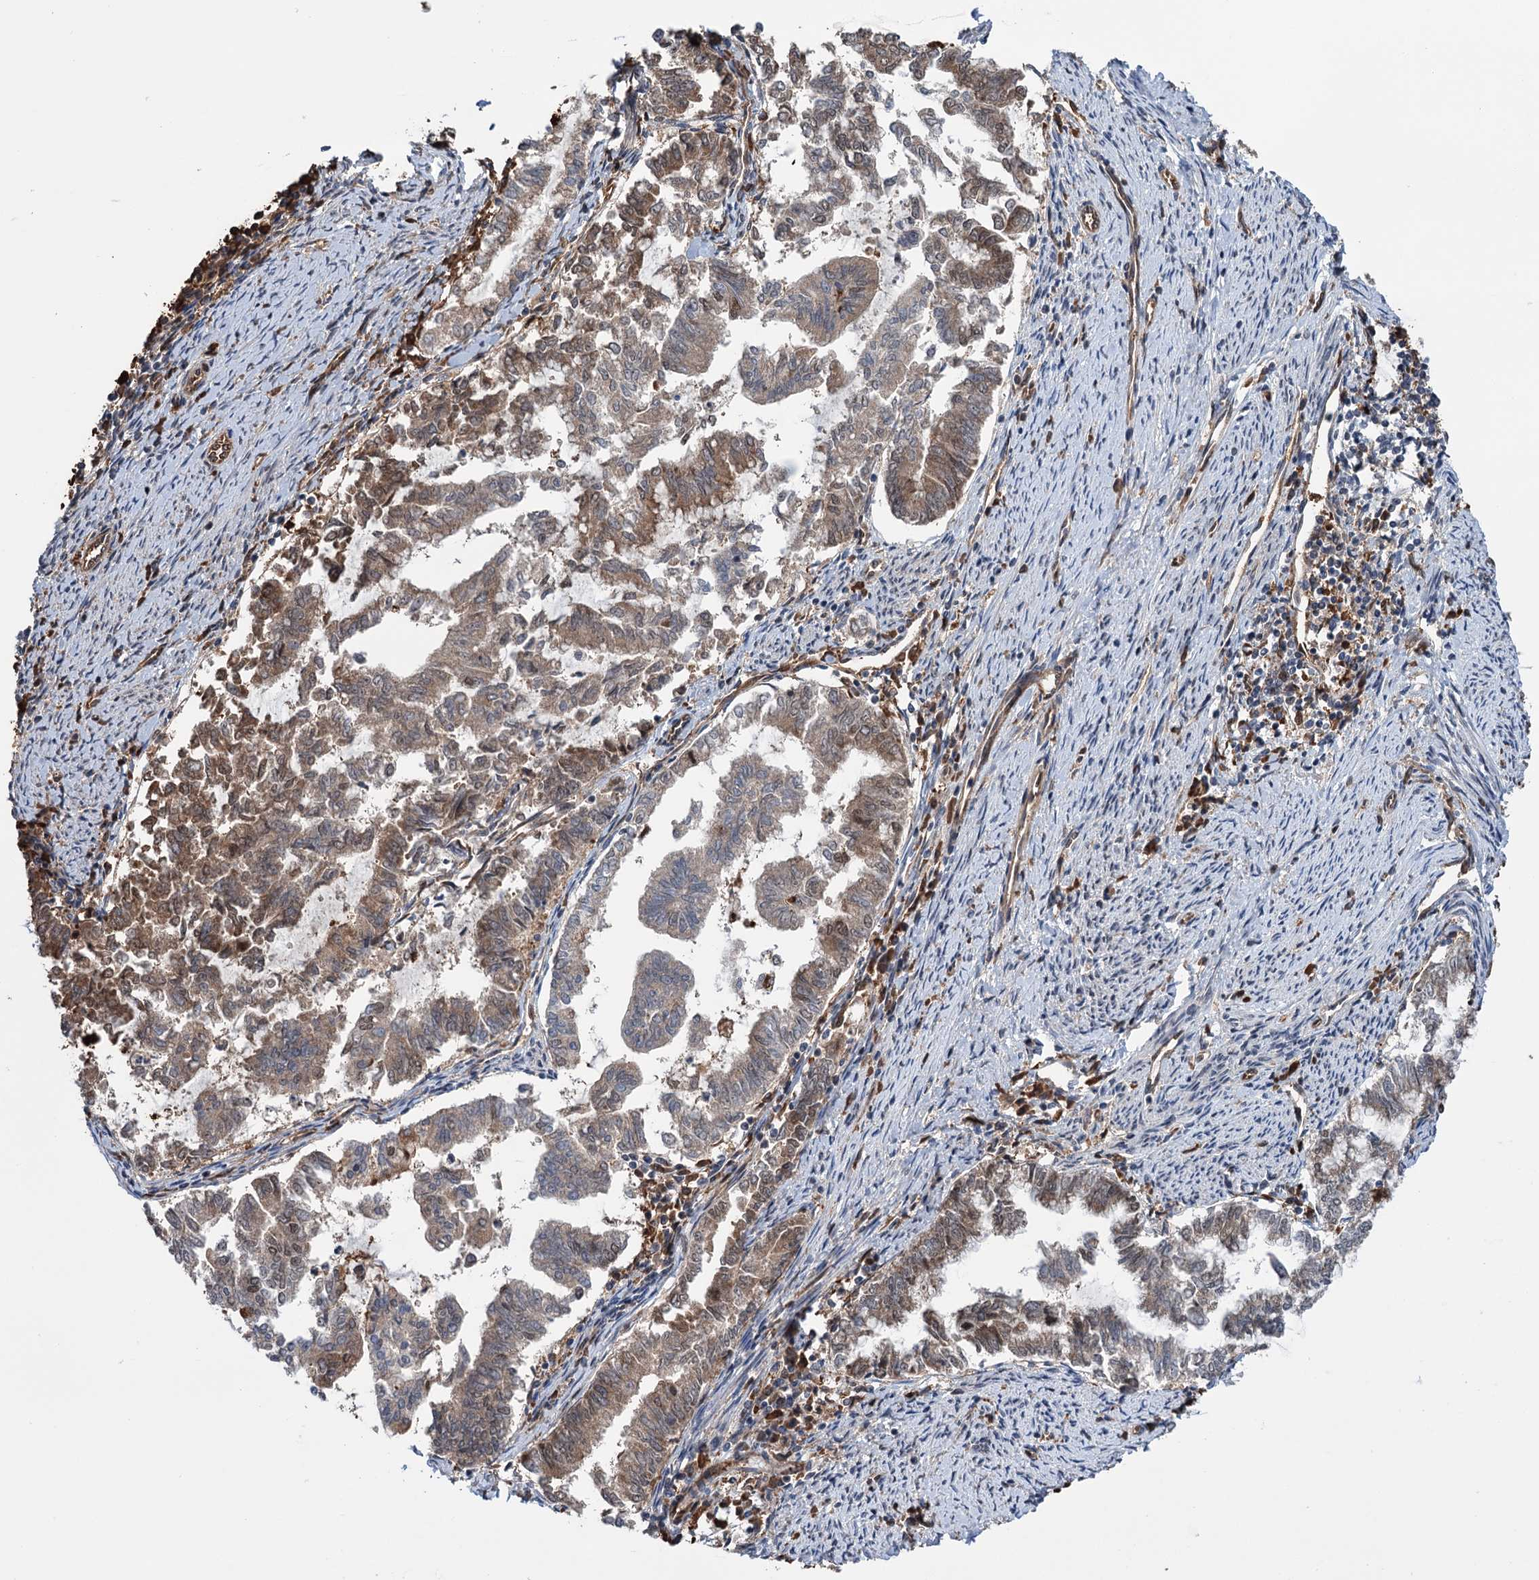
{"staining": {"intensity": "moderate", "quantity": "25%-75%", "location": "cytoplasmic/membranous"}, "tissue": "endometrial cancer", "cell_type": "Tumor cells", "image_type": "cancer", "snomed": [{"axis": "morphology", "description": "Adenocarcinoma, NOS"}, {"axis": "topography", "description": "Endometrium"}], "caption": "High-magnification brightfield microscopy of endometrial cancer (adenocarcinoma) stained with DAB (3,3'-diaminobenzidine) (brown) and counterstained with hematoxylin (blue). tumor cells exhibit moderate cytoplasmic/membranous staining is seen in approximately25%-75% of cells. (DAB (3,3'-diaminobenzidine) IHC with brightfield microscopy, high magnification).", "gene": "NCAPD2", "patient": {"sex": "female", "age": 79}}